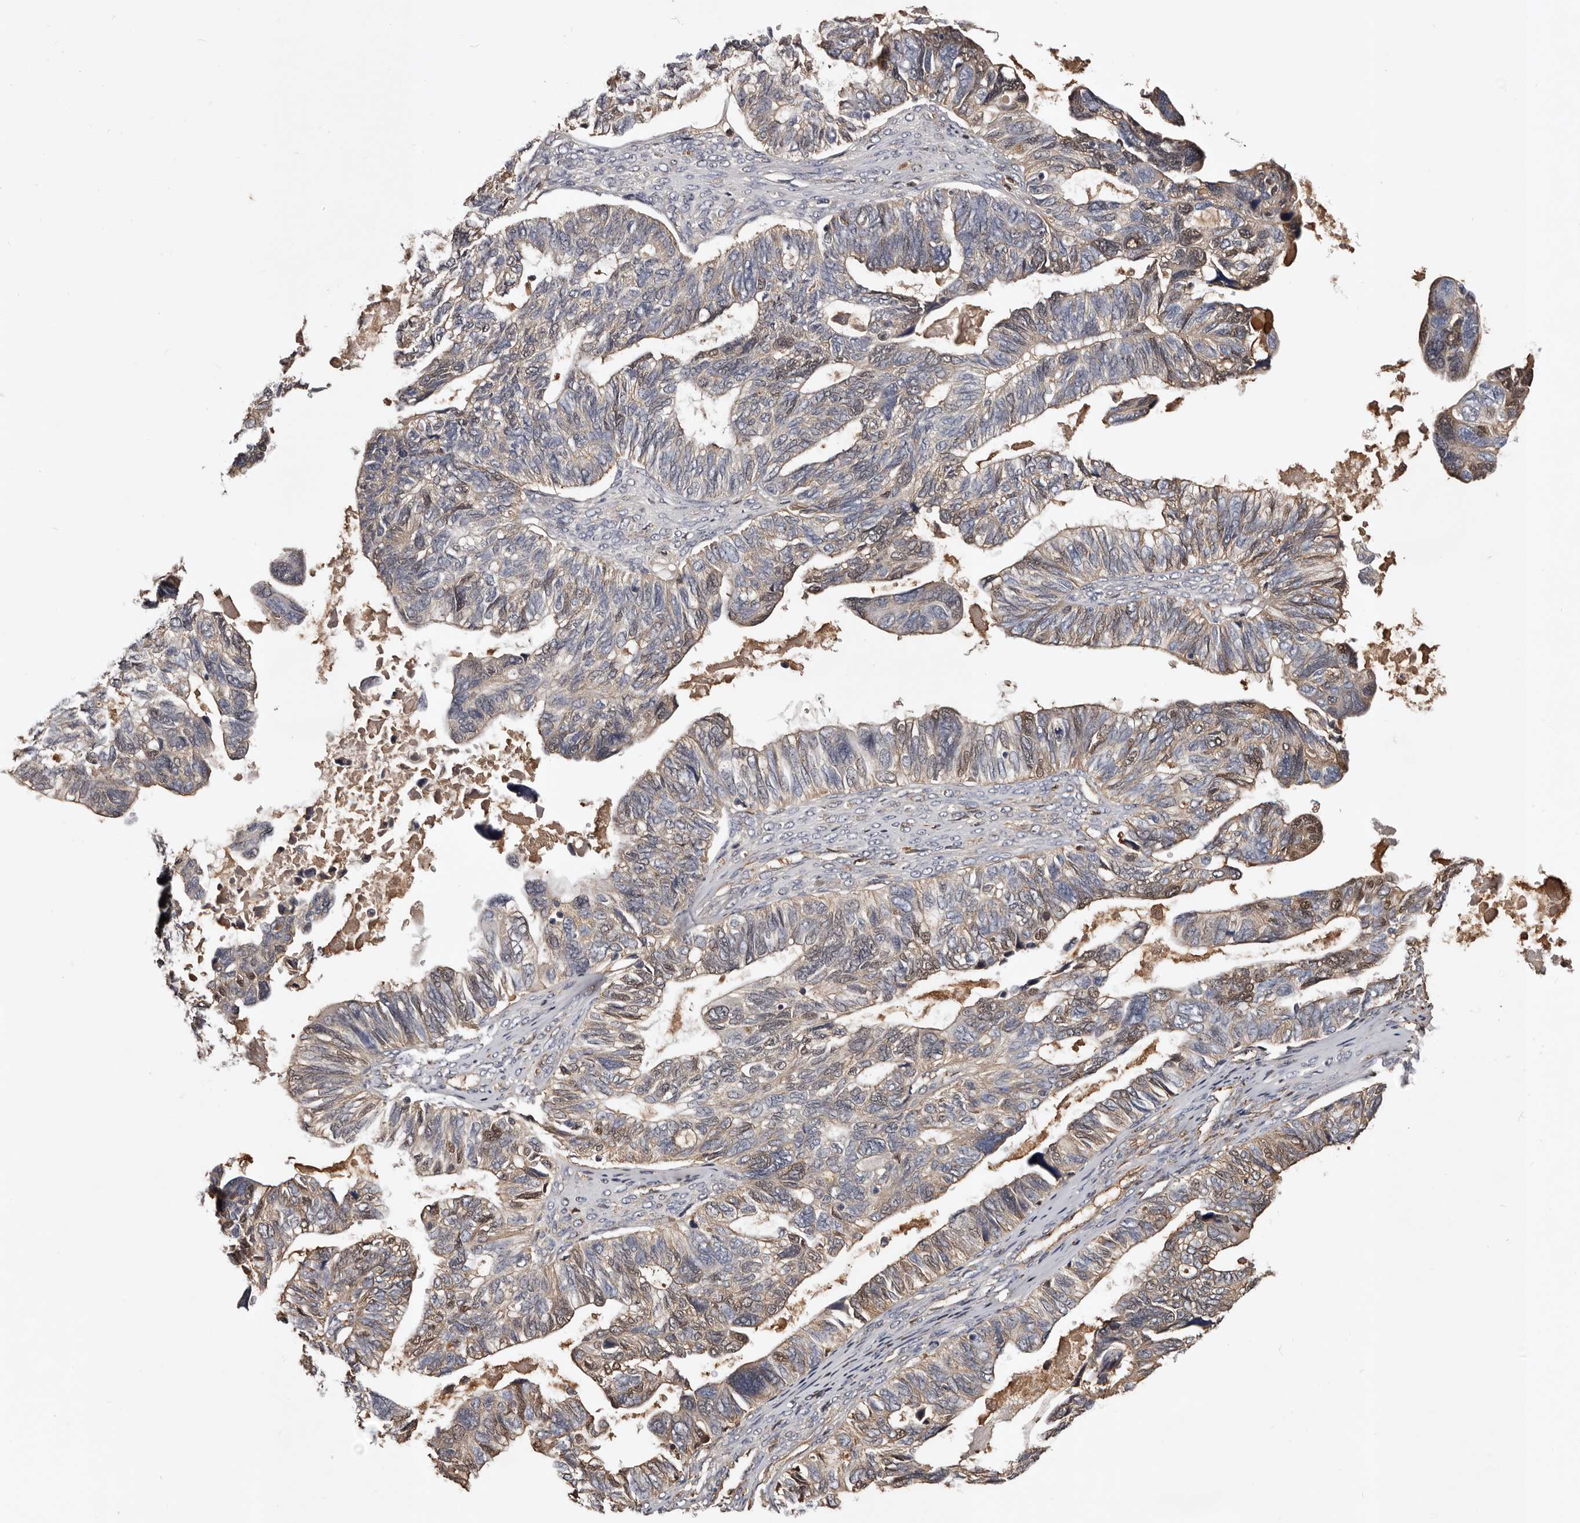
{"staining": {"intensity": "weak", "quantity": "25%-75%", "location": "cytoplasmic/membranous,nuclear"}, "tissue": "ovarian cancer", "cell_type": "Tumor cells", "image_type": "cancer", "snomed": [{"axis": "morphology", "description": "Cystadenocarcinoma, serous, NOS"}, {"axis": "topography", "description": "Ovary"}], "caption": "Immunohistochemistry (IHC) of ovarian serous cystadenocarcinoma shows low levels of weak cytoplasmic/membranous and nuclear staining in about 25%-75% of tumor cells.", "gene": "CYP1B1", "patient": {"sex": "female", "age": 79}}